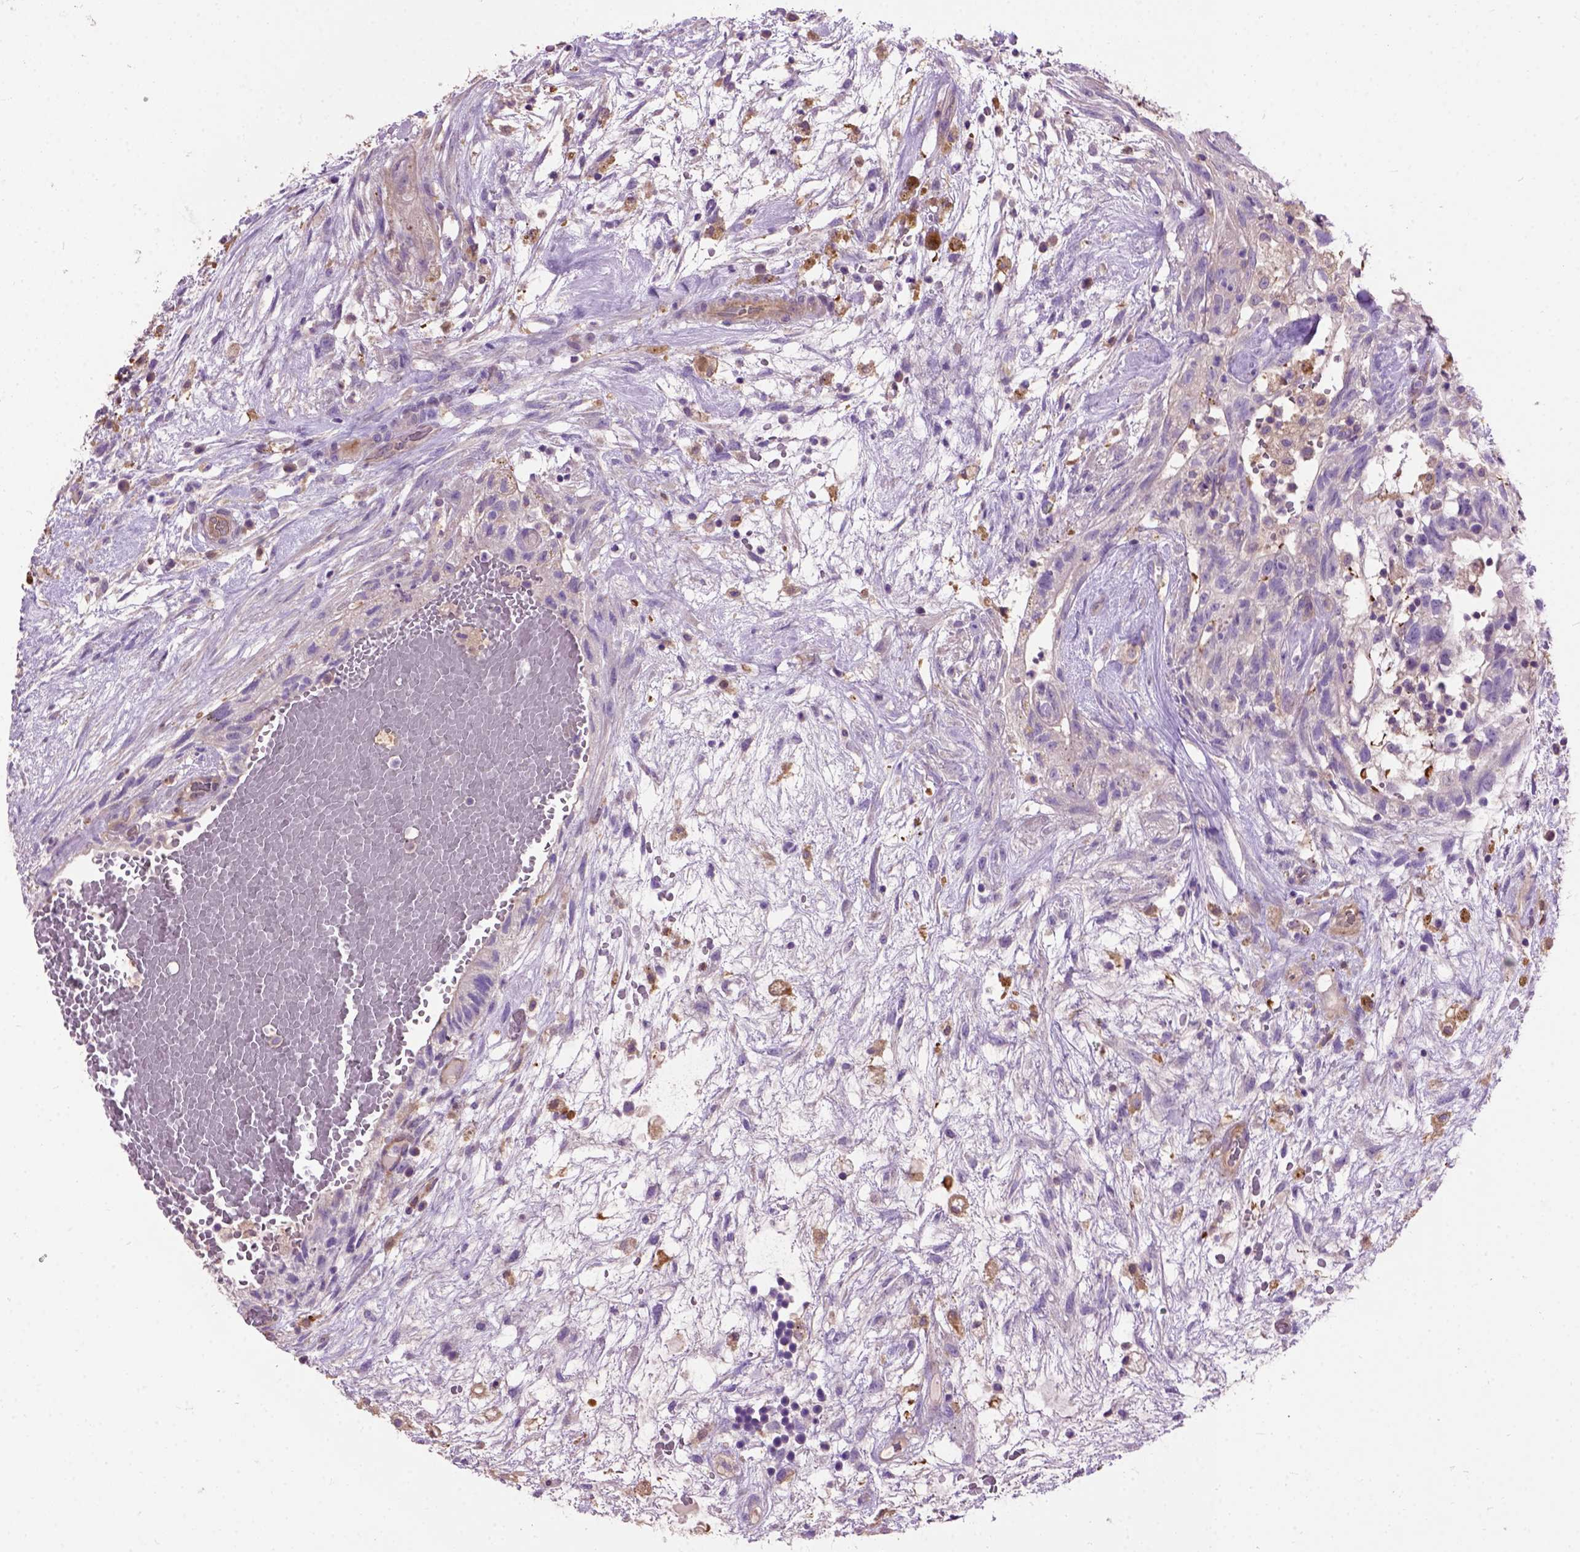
{"staining": {"intensity": "negative", "quantity": "none", "location": "none"}, "tissue": "testis cancer", "cell_type": "Tumor cells", "image_type": "cancer", "snomed": [{"axis": "morphology", "description": "Normal tissue, NOS"}, {"axis": "morphology", "description": "Carcinoma, Embryonal, NOS"}, {"axis": "topography", "description": "Testis"}], "caption": "An IHC photomicrograph of embryonal carcinoma (testis) is shown. There is no staining in tumor cells of embryonal carcinoma (testis).", "gene": "SEMA4F", "patient": {"sex": "male", "age": 32}}